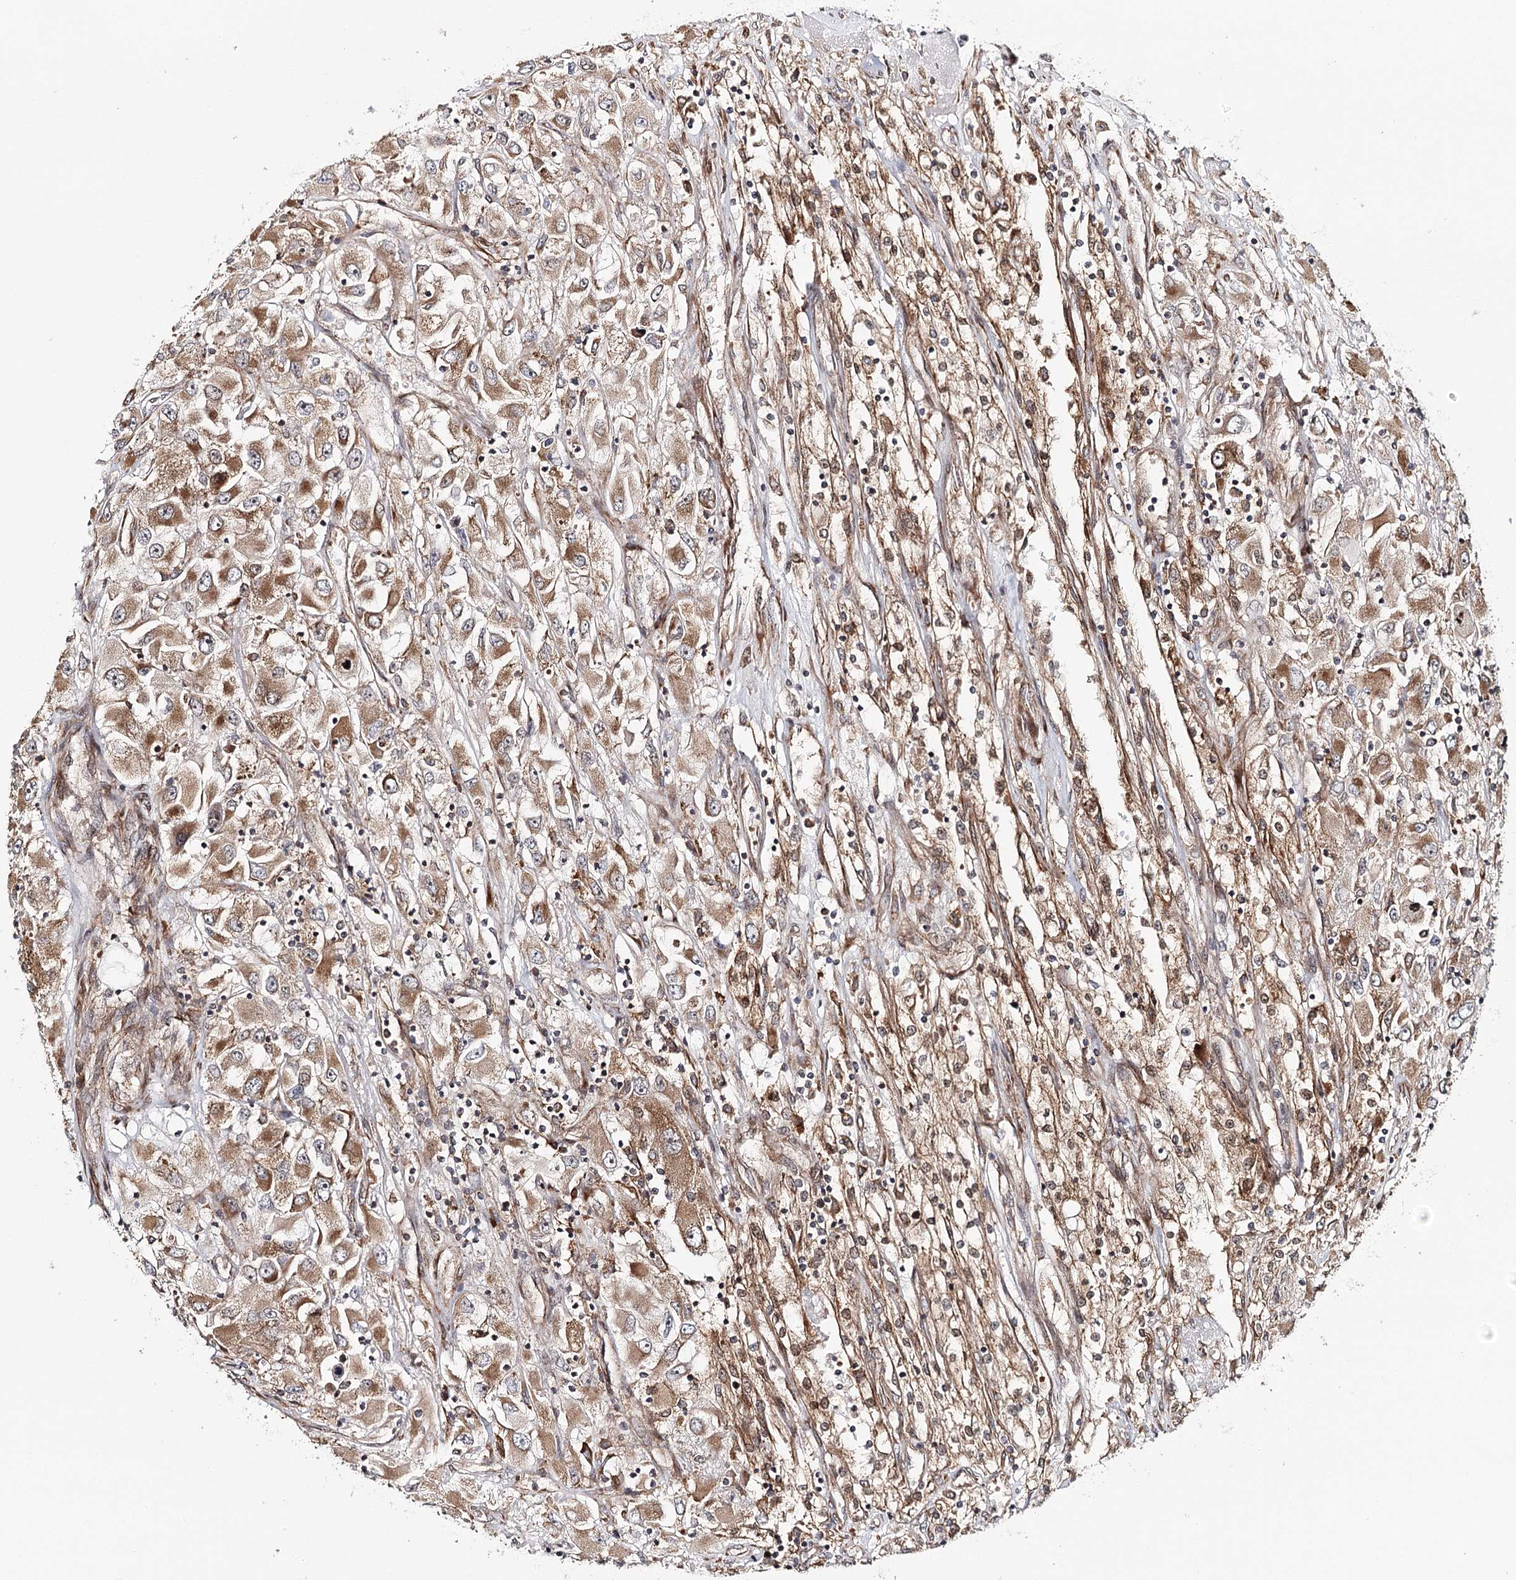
{"staining": {"intensity": "moderate", "quantity": ">75%", "location": "cytoplasmic/membranous"}, "tissue": "renal cancer", "cell_type": "Tumor cells", "image_type": "cancer", "snomed": [{"axis": "morphology", "description": "Adenocarcinoma, NOS"}, {"axis": "topography", "description": "Kidney"}], "caption": "Adenocarcinoma (renal) stained with a protein marker reveals moderate staining in tumor cells.", "gene": "MKNK1", "patient": {"sex": "female", "age": 52}}